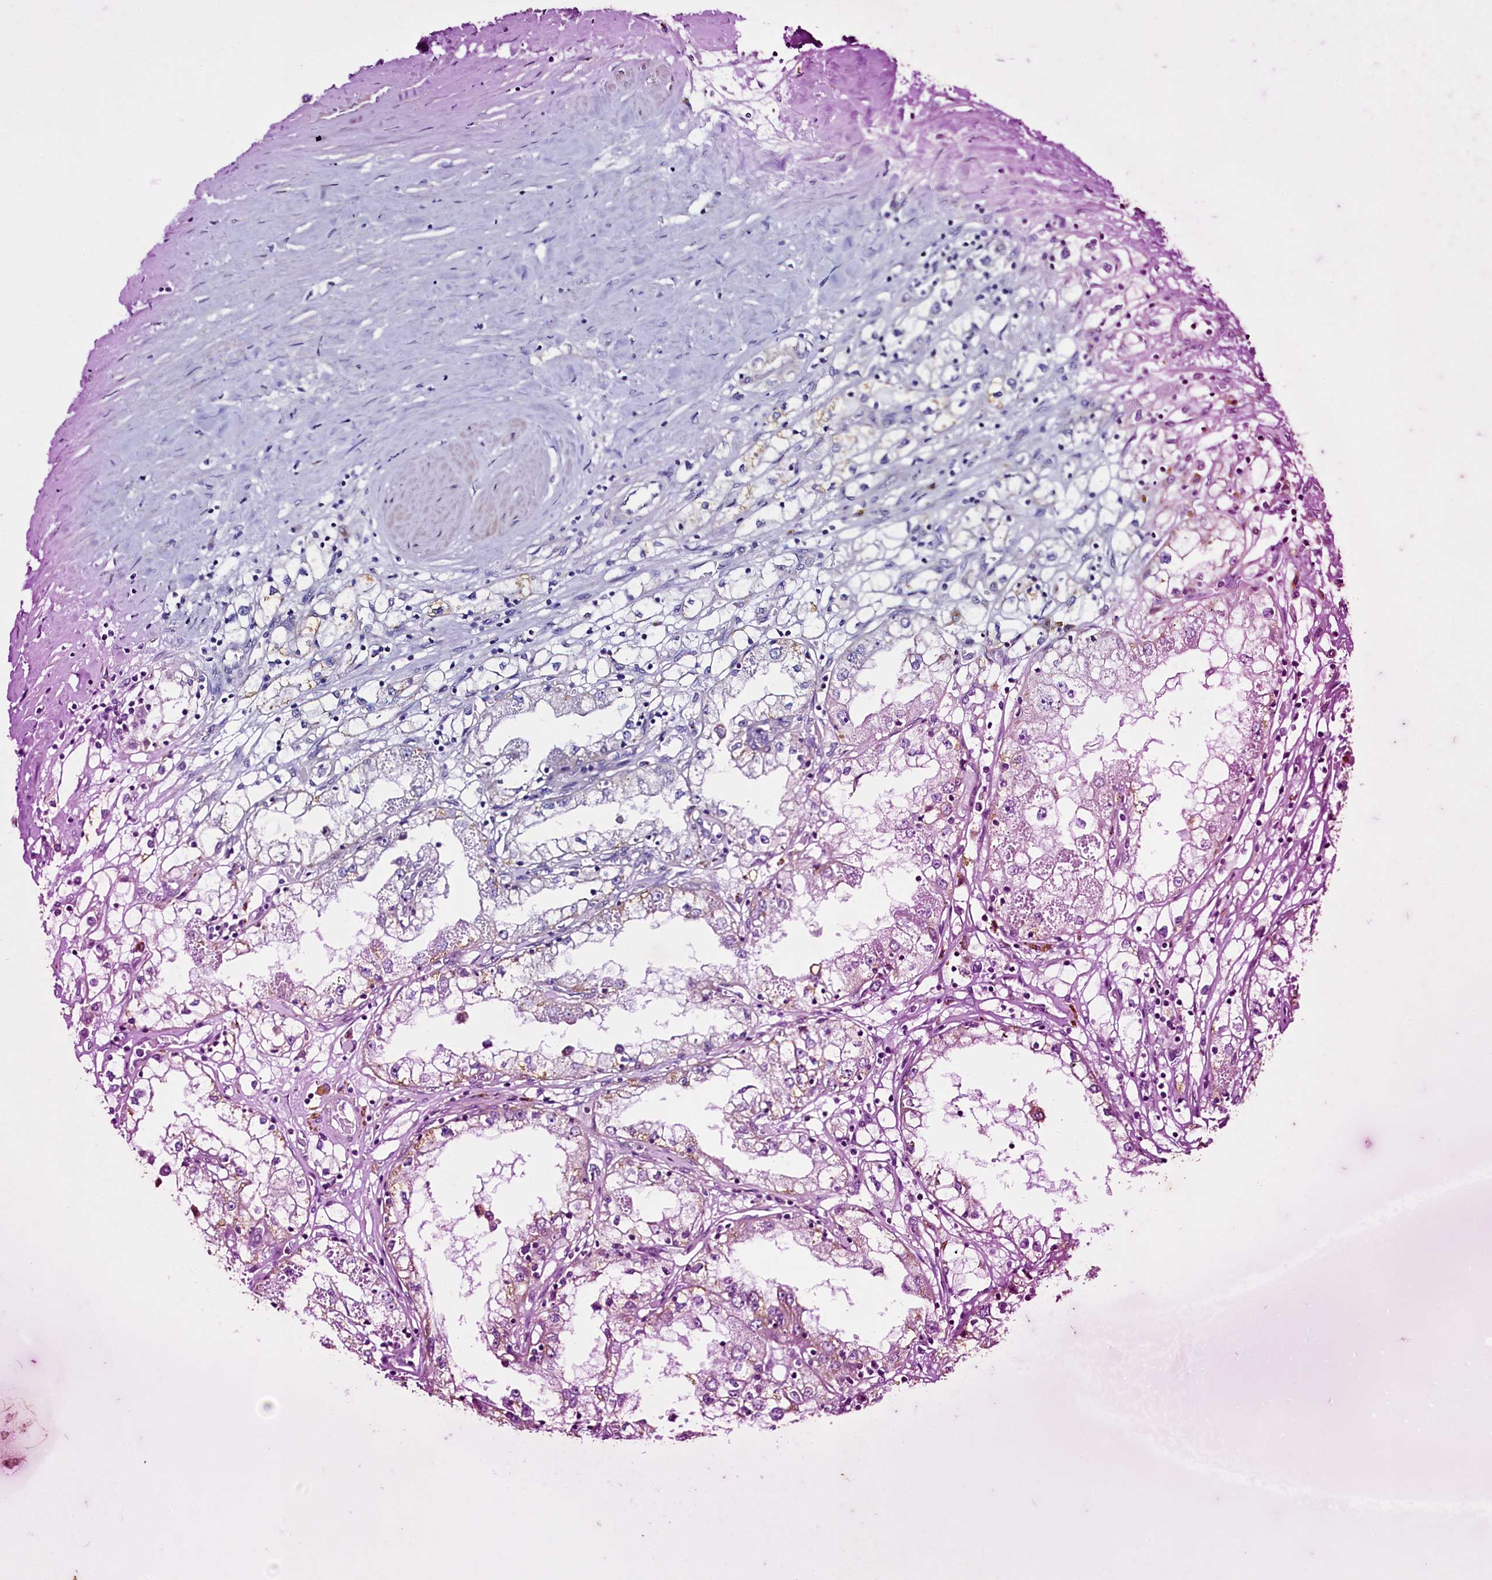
{"staining": {"intensity": "negative", "quantity": "none", "location": "none"}, "tissue": "renal cancer", "cell_type": "Tumor cells", "image_type": "cancer", "snomed": [{"axis": "morphology", "description": "Adenocarcinoma, NOS"}, {"axis": "topography", "description": "Kidney"}], "caption": "Tumor cells show no significant protein expression in adenocarcinoma (renal).", "gene": "SELENOT", "patient": {"sex": "male", "age": 56}}